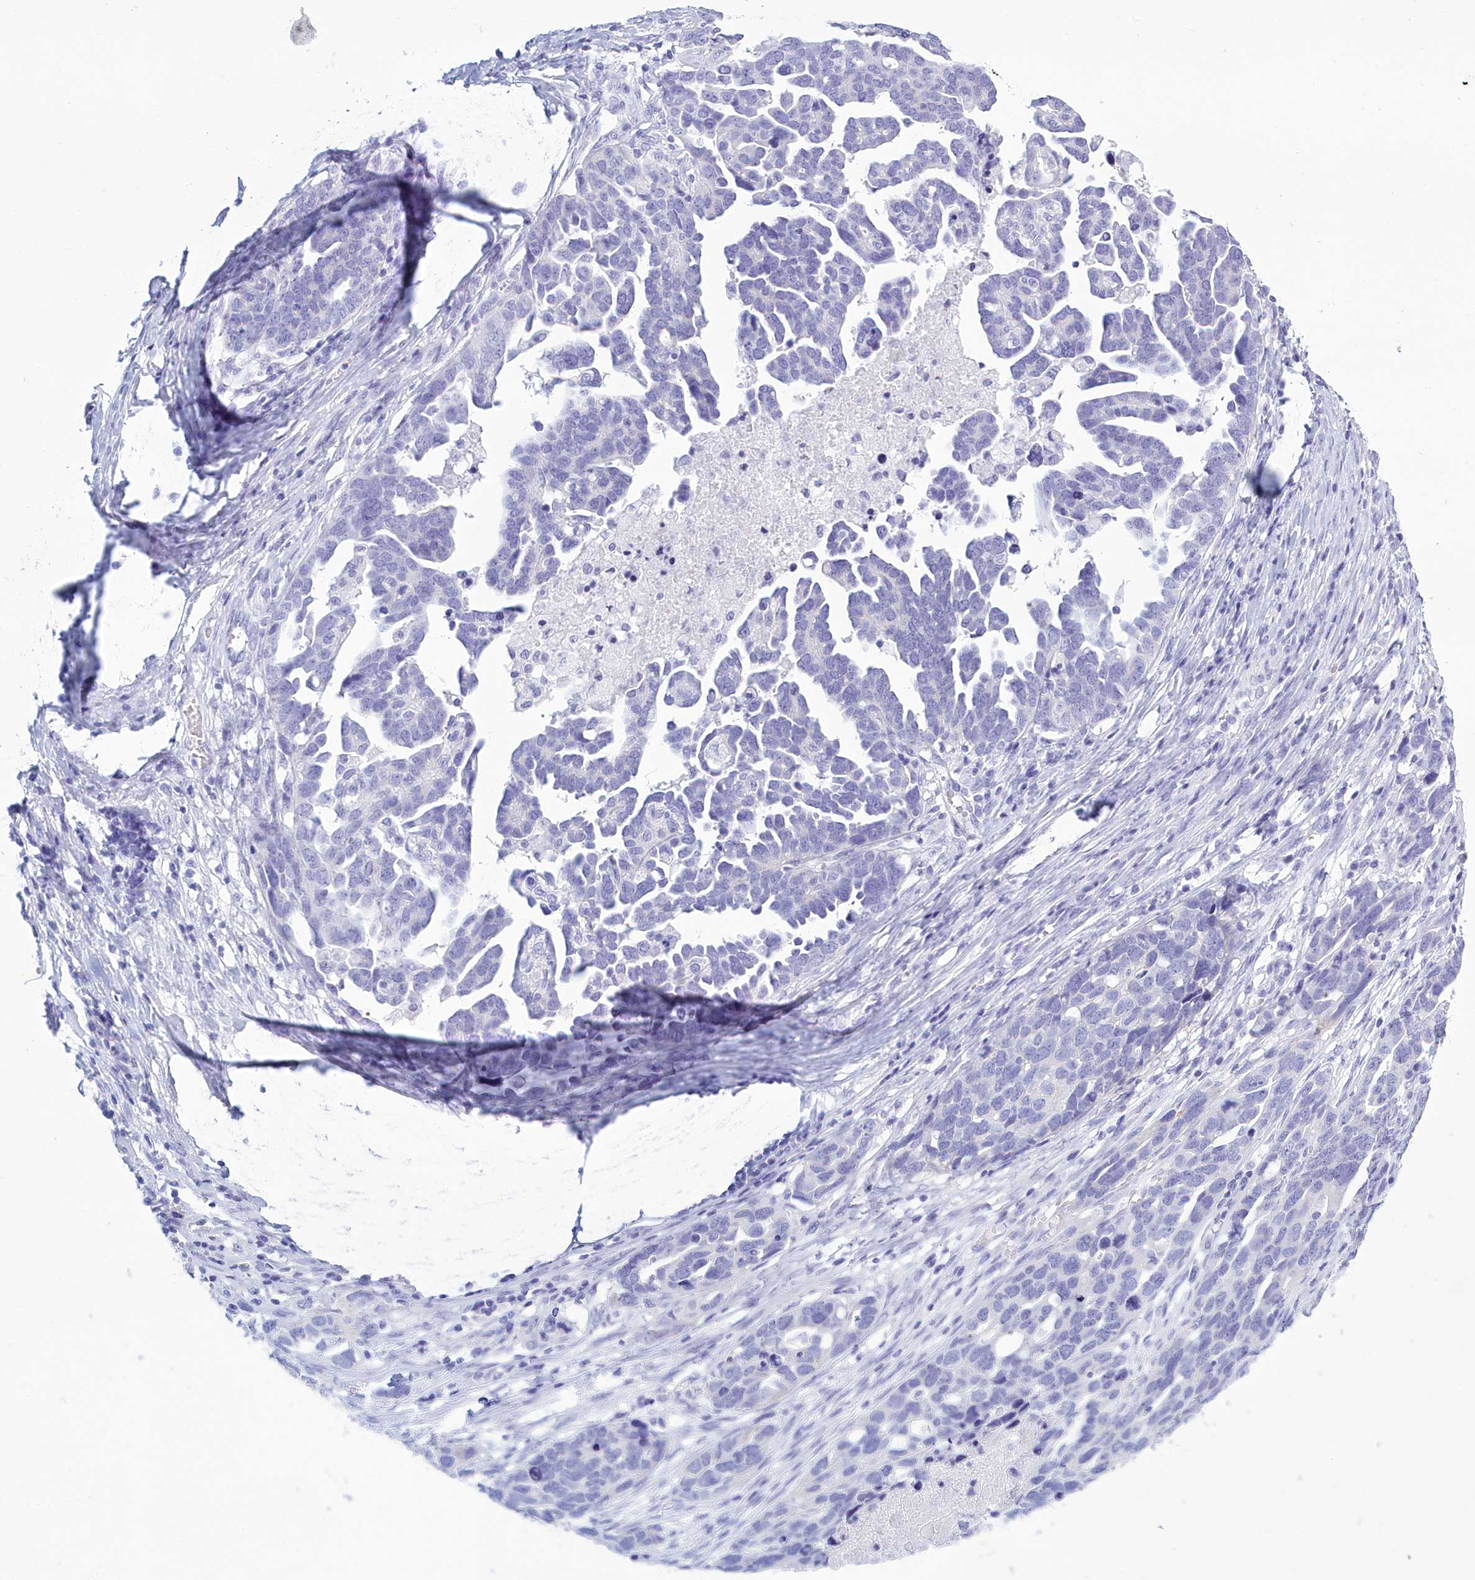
{"staining": {"intensity": "negative", "quantity": "none", "location": "none"}, "tissue": "ovarian cancer", "cell_type": "Tumor cells", "image_type": "cancer", "snomed": [{"axis": "morphology", "description": "Cystadenocarcinoma, serous, NOS"}, {"axis": "topography", "description": "Ovary"}], "caption": "Ovarian cancer (serous cystadenocarcinoma) was stained to show a protein in brown. There is no significant positivity in tumor cells. The staining was performed using DAB (3,3'-diaminobenzidine) to visualize the protein expression in brown, while the nuclei were stained in blue with hematoxylin (Magnification: 20x).", "gene": "TMEM97", "patient": {"sex": "female", "age": 54}}